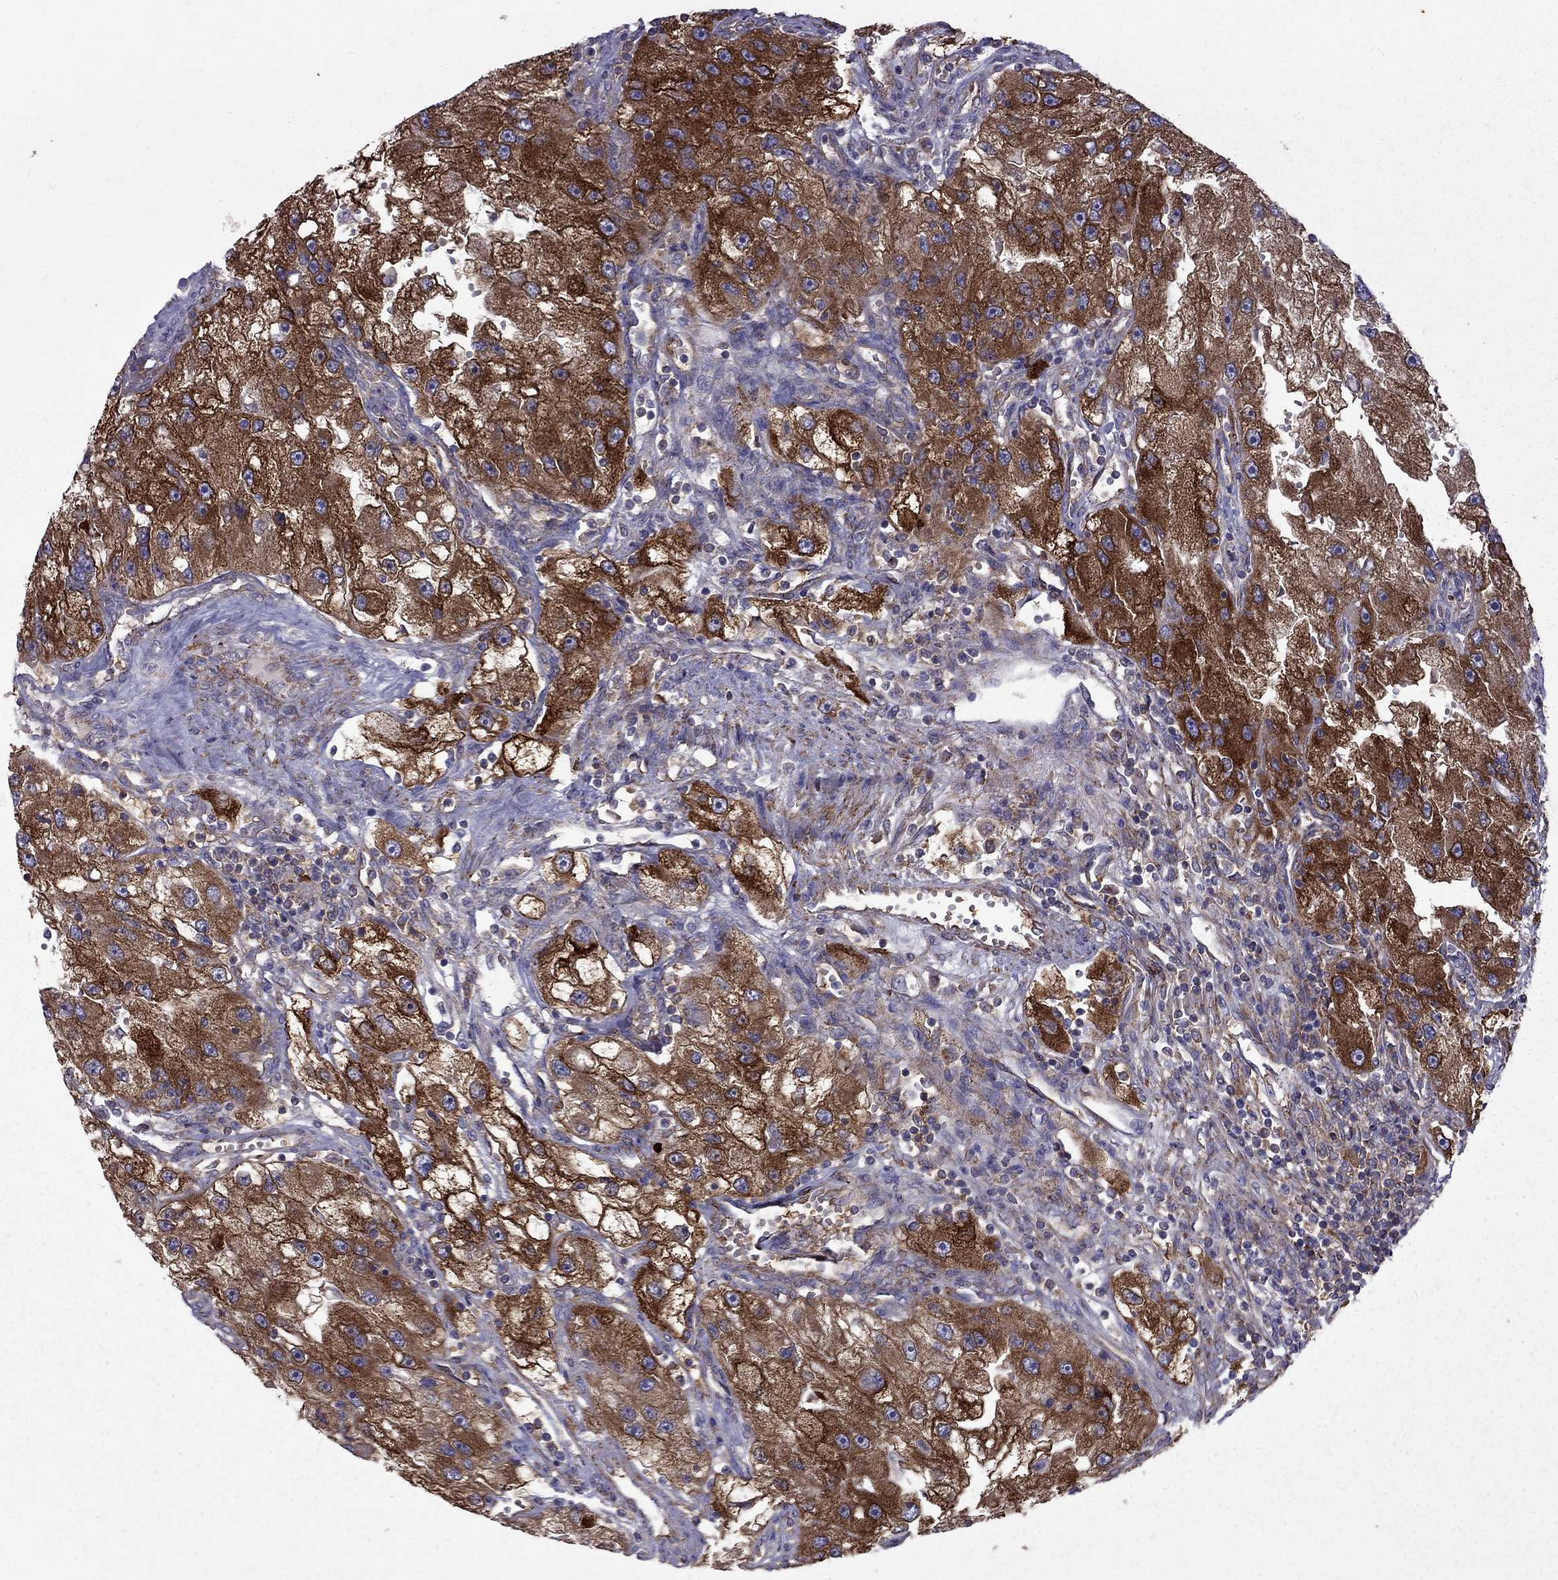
{"staining": {"intensity": "strong", "quantity": ">75%", "location": "cytoplasmic/membranous"}, "tissue": "renal cancer", "cell_type": "Tumor cells", "image_type": "cancer", "snomed": [{"axis": "morphology", "description": "Adenocarcinoma, NOS"}, {"axis": "topography", "description": "Kidney"}], "caption": "Renal adenocarcinoma tissue displays strong cytoplasmic/membranous positivity in approximately >75% of tumor cells, visualized by immunohistochemistry. The staining was performed using DAB (3,3'-diaminobenzidine) to visualize the protein expression in brown, while the nuclei were stained in blue with hematoxylin (Magnification: 20x).", "gene": "EIF4E3", "patient": {"sex": "male", "age": 63}}